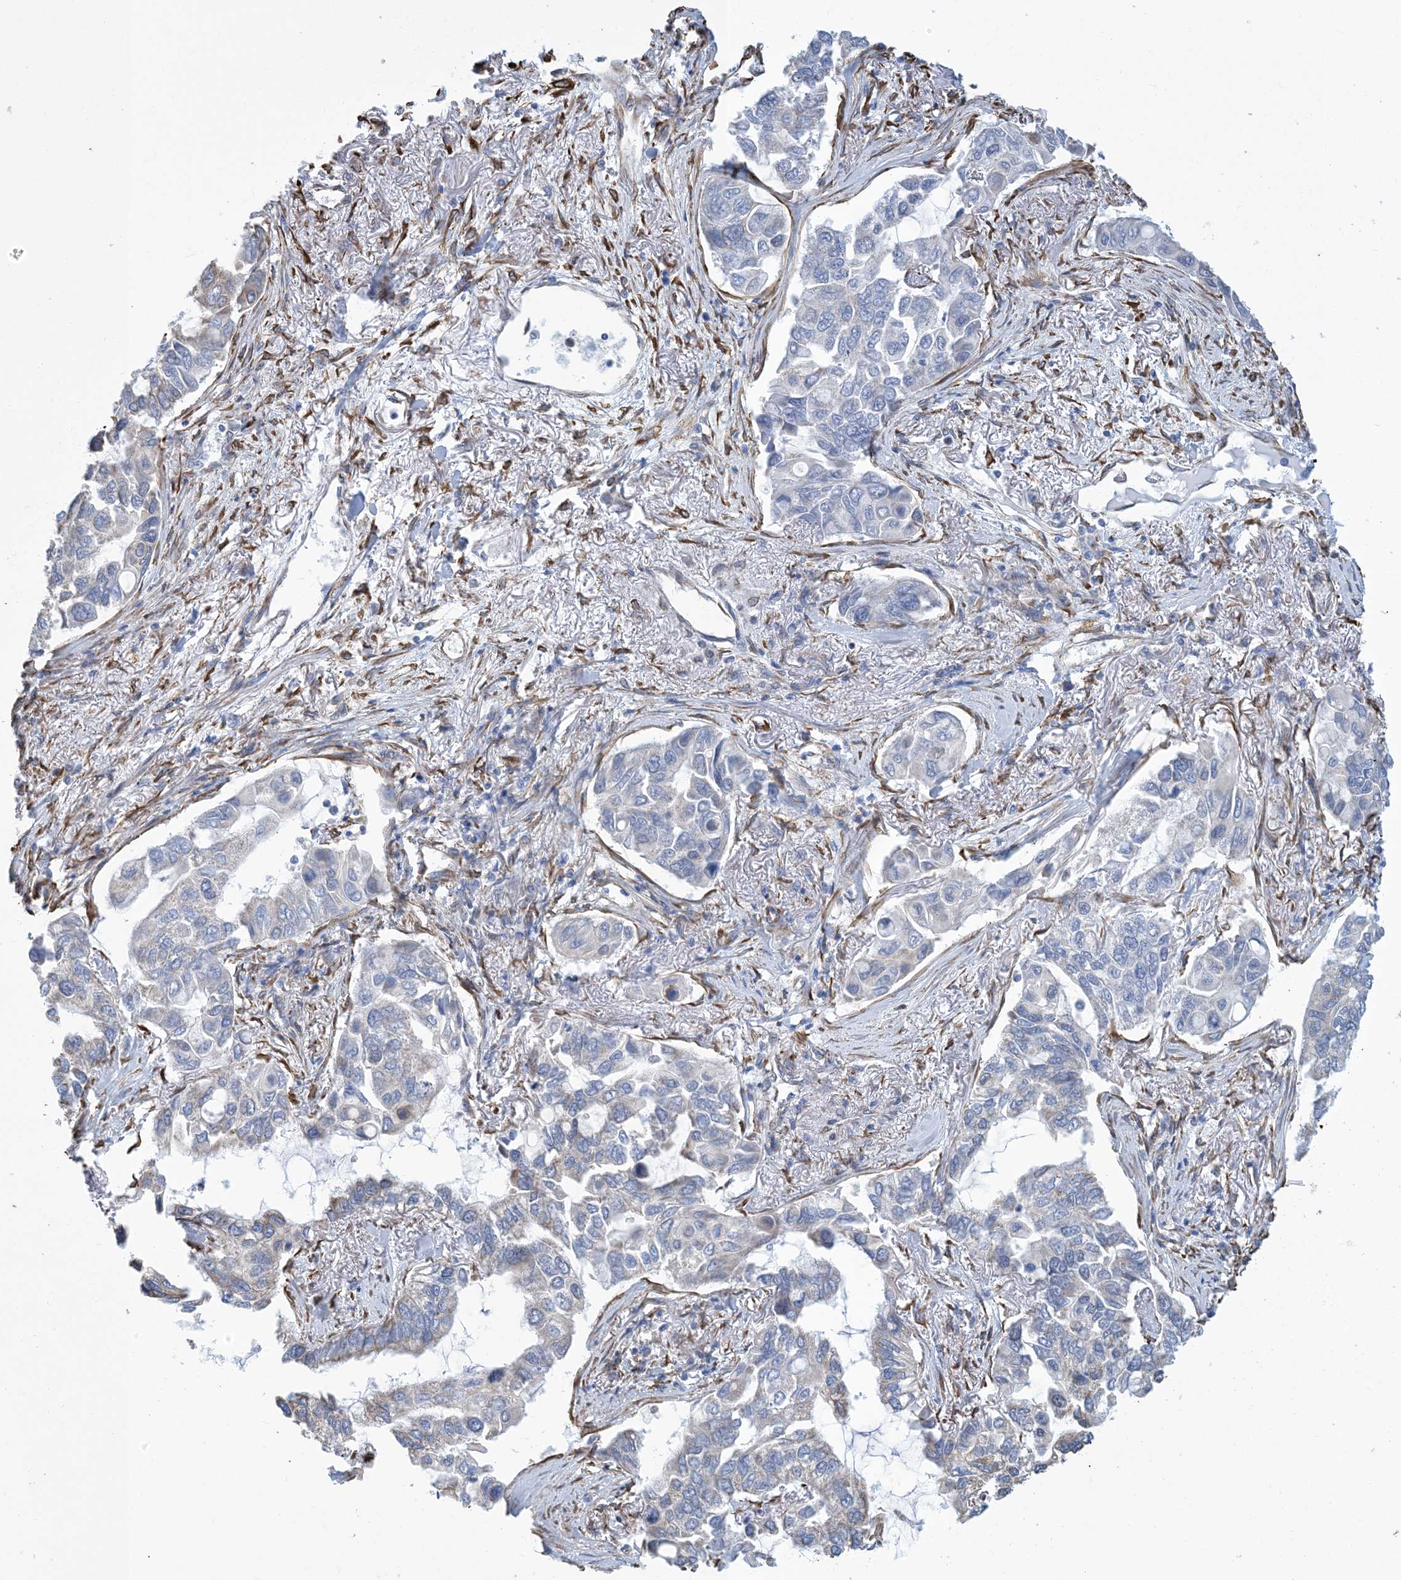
{"staining": {"intensity": "negative", "quantity": "none", "location": "none"}, "tissue": "lung cancer", "cell_type": "Tumor cells", "image_type": "cancer", "snomed": [{"axis": "morphology", "description": "Adenocarcinoma, NOS"}, {"axis": "topography", "description": "Lung"}], "caption": "High magnification brightfield microscopy of lung cancer stained with DAB (brown) and counterstained with hematoxylin (blue): tumor cells show no significant positivity.", "gene": "CCDC14", "patient": {"sex": "male", "age": 64}}